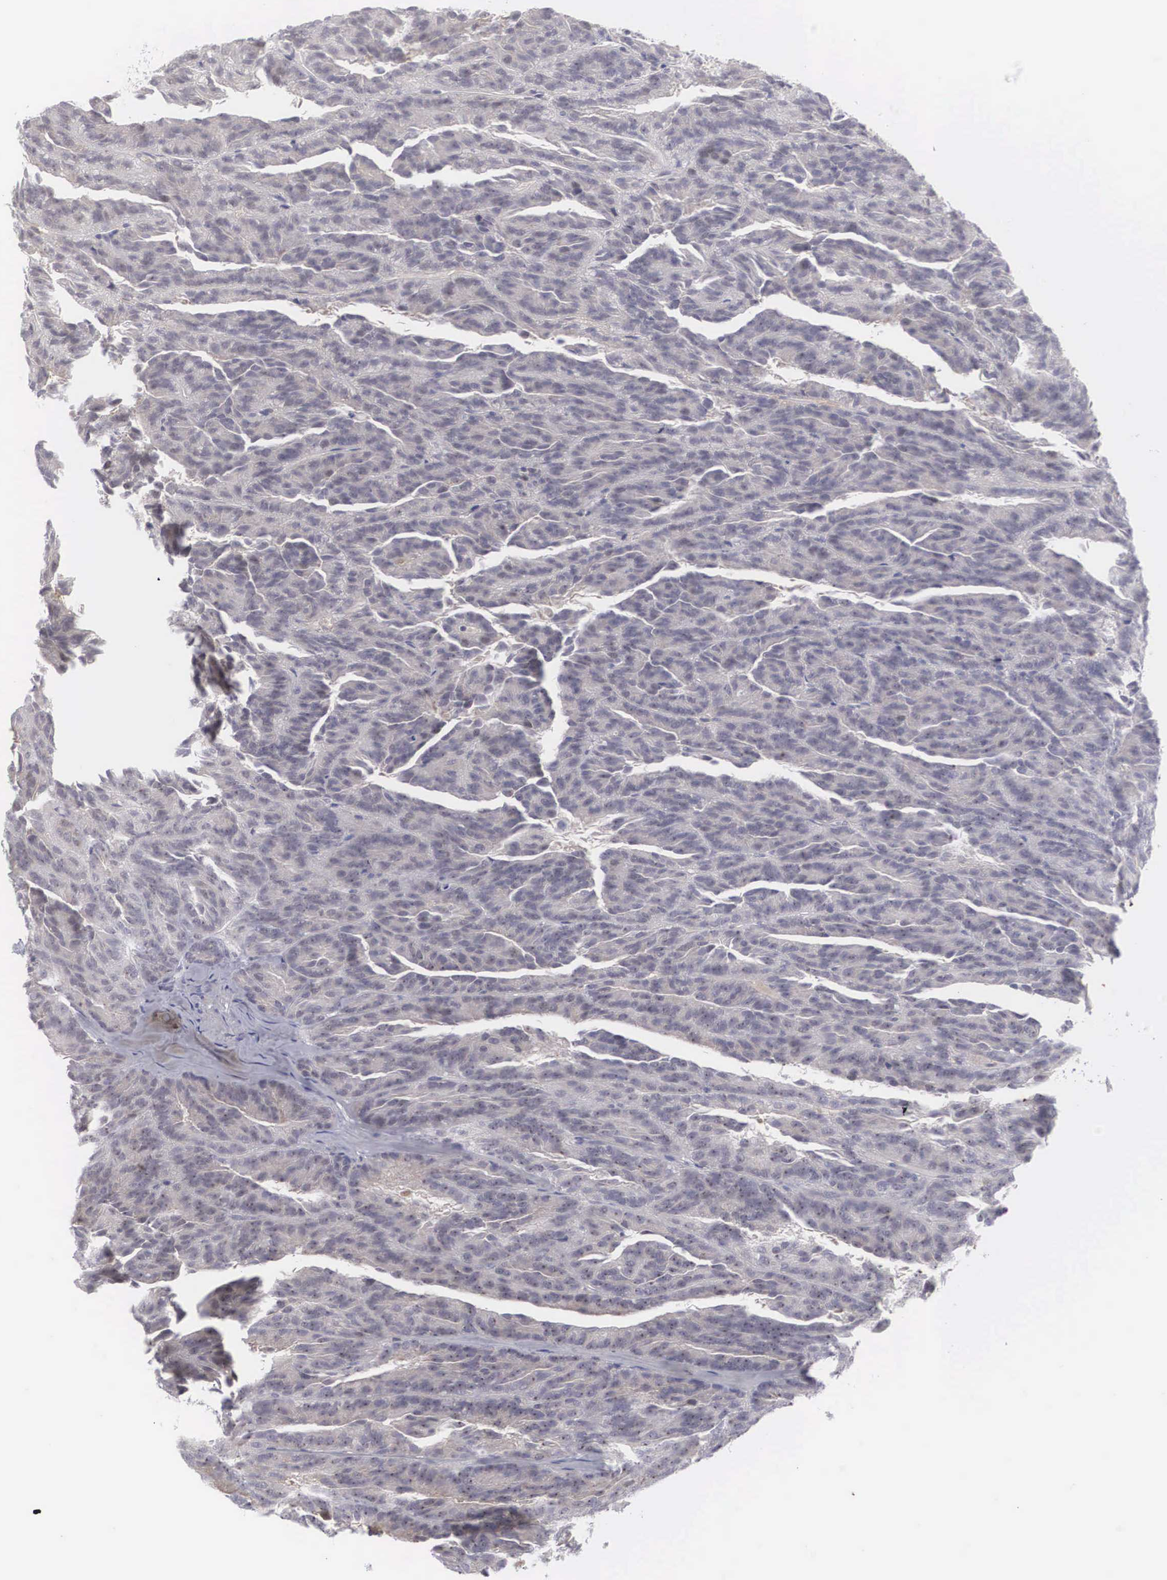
{"staining": {"intensity": "weak", "quantity": "<25%", "location": "nuclear"}, "tissue": "renal cancer", "cell_type": "Tumor cells", "image_type": "cancer", "snomed": [{"axis": "morphology", "description": "Adenocarcinoma, NOS"}, {"axis": "topography", "description": "Kidney"}], "caption": "The photomicrograph demonstrates no significant expression in tumor cells of renal cancer (adenocarcinoma). (DAB immunohistochemistry with hematoxylin counter stain).", "gene": "RBPJ", "patient": {"sex": "male", "age": 46}}